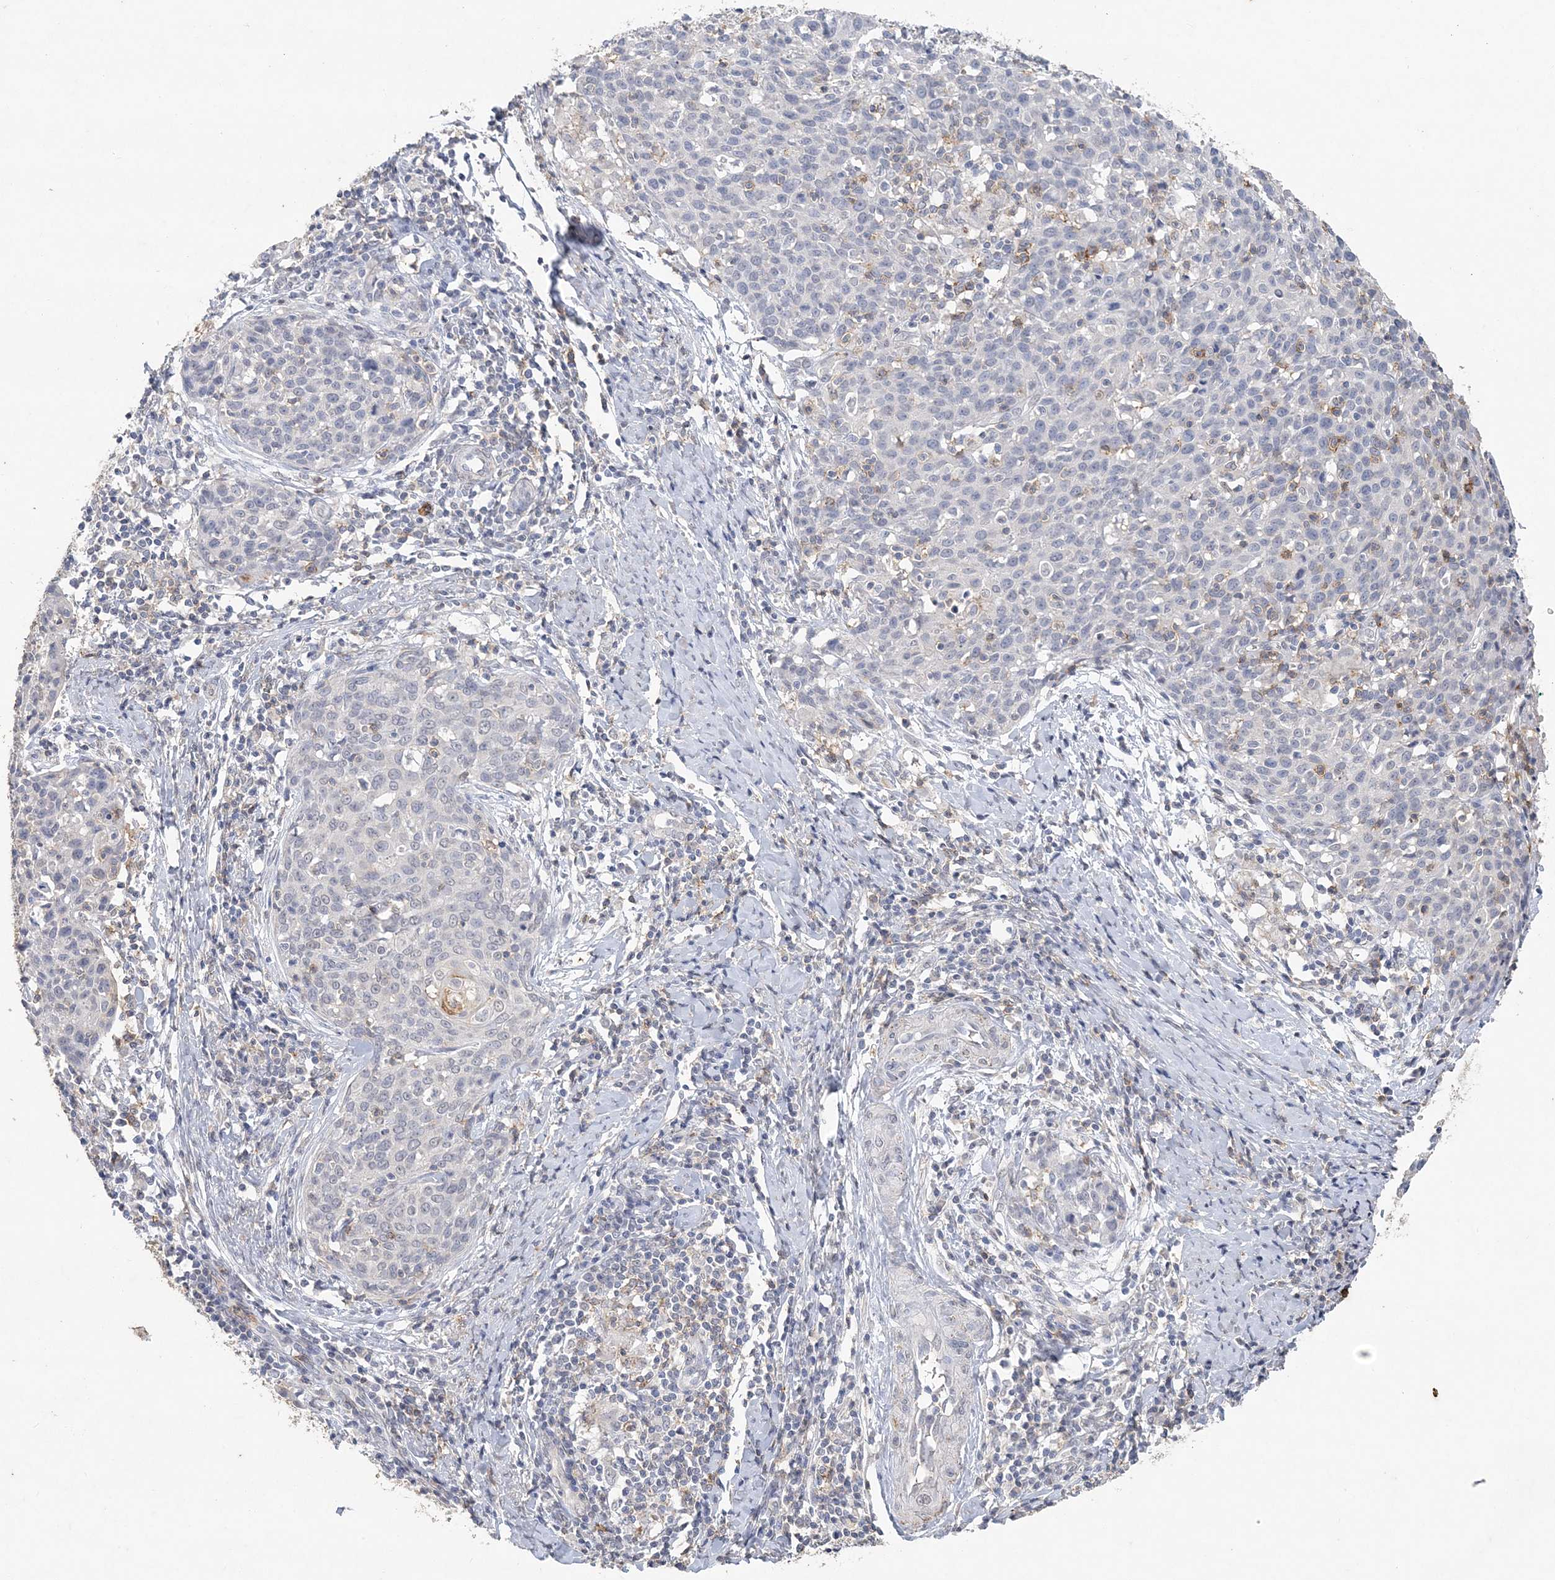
{"staining": {"intensity": "negative", "quantity": "none", "location": "none"}, "tissue": "cervical cancer", "cell_type": "Tumor cells", "image_type": "cancer", "snomed": [{"axis": "morphology", "description": "Squamous cell carcinoma, NOS"}, {"axis": "topography", "description": "Cervix"}], "caption": "Tumor cells are negative for protein expression in human cervical cancer.", "gene": "PDCD1", "patient": {"sex": "female", "age": 38}}